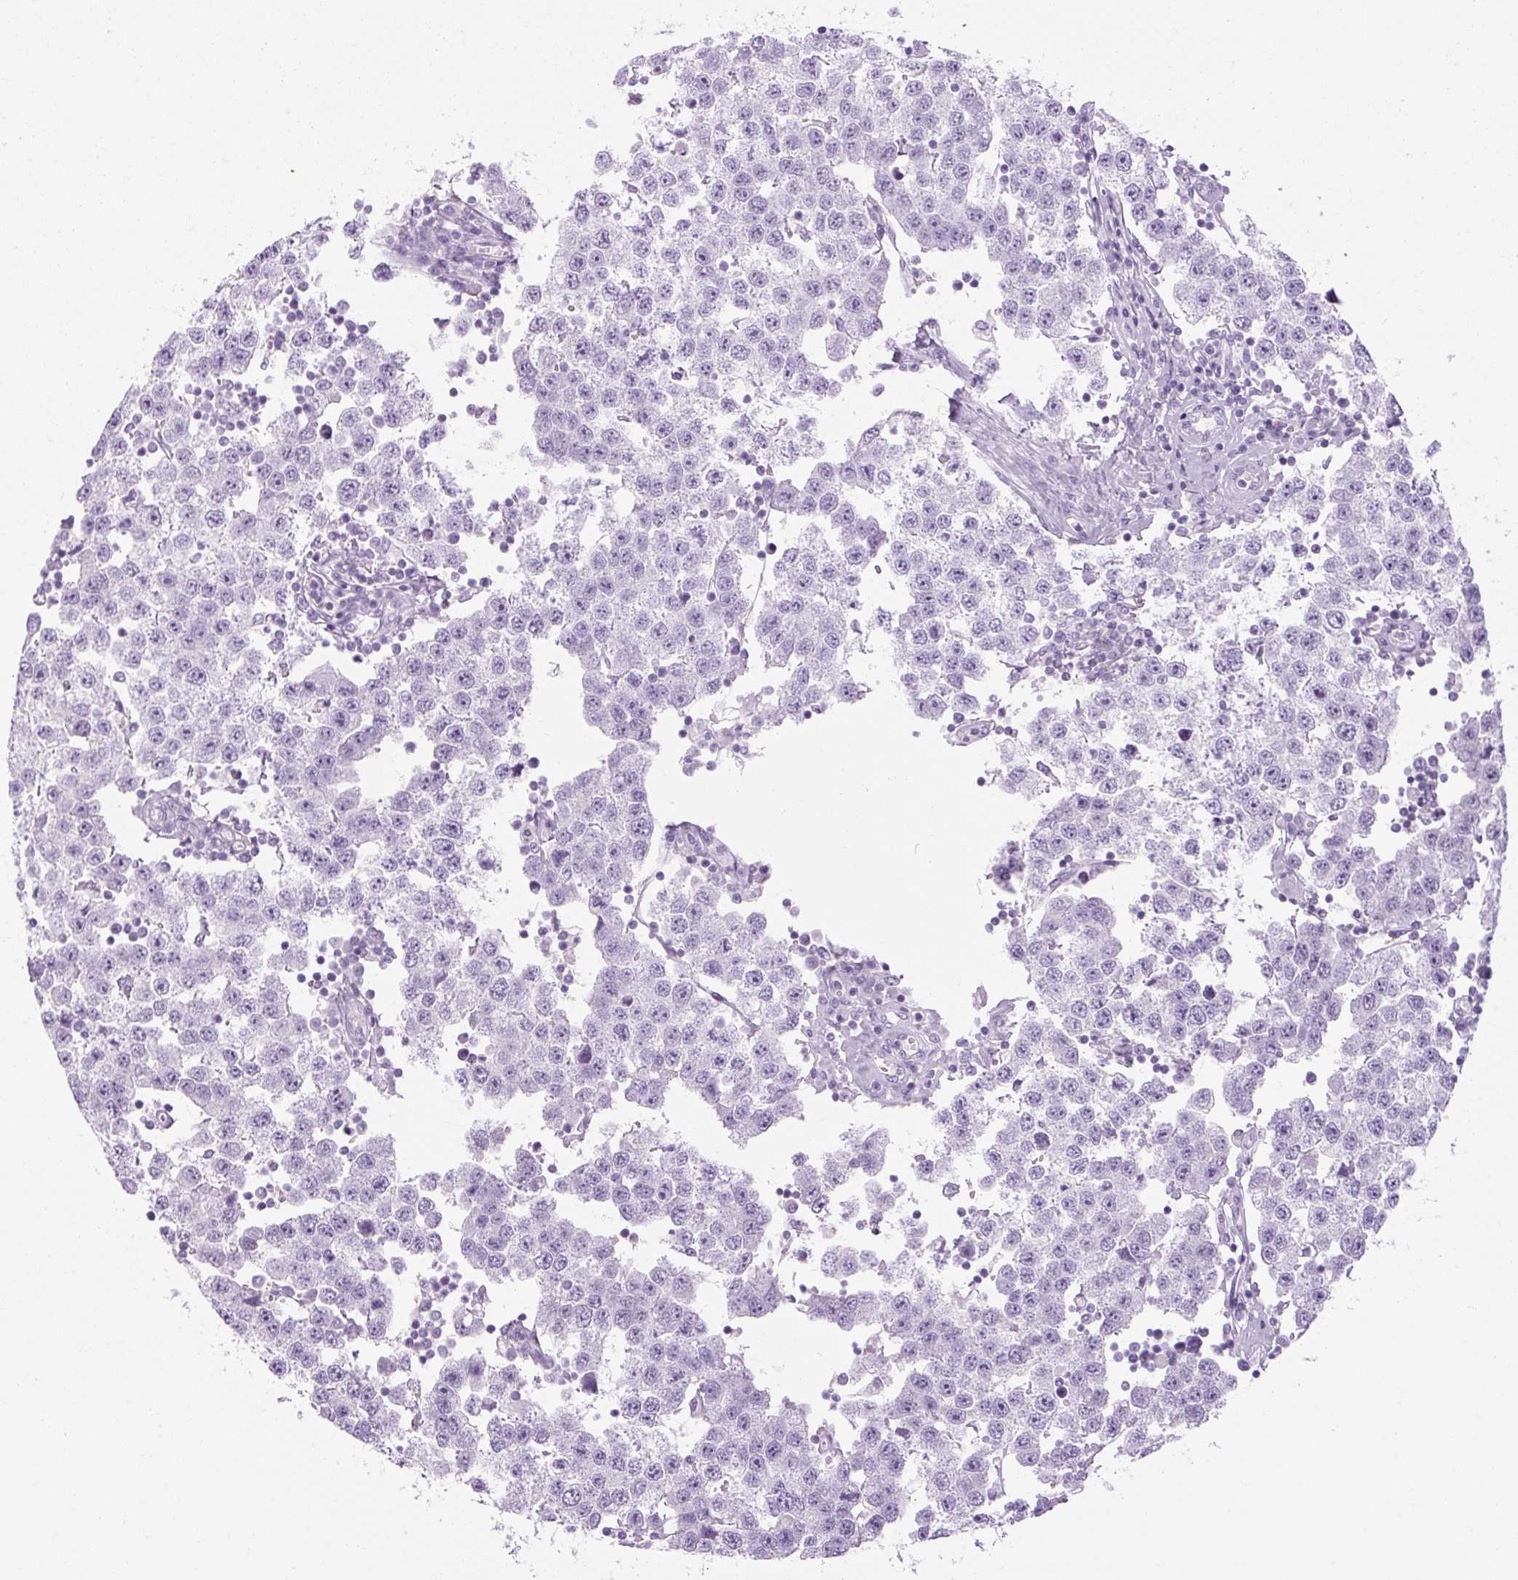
{"staining": {"intensity": "negative", "quantity": "none", "location": "none"}, "tissue": "testis cancer", "cell_type": "Tumor cells", "image_type": "cancer", "snomed": [{"axis": "morphology", "description": "Seminoma, NOS"}, {"axis": "topography", "description": "Testis"}], "caption": "Tumor cells show no significant protein expression in testis cancer.", "gene": "TIGD2", "patient": {"sex": "male", "age": 34}}